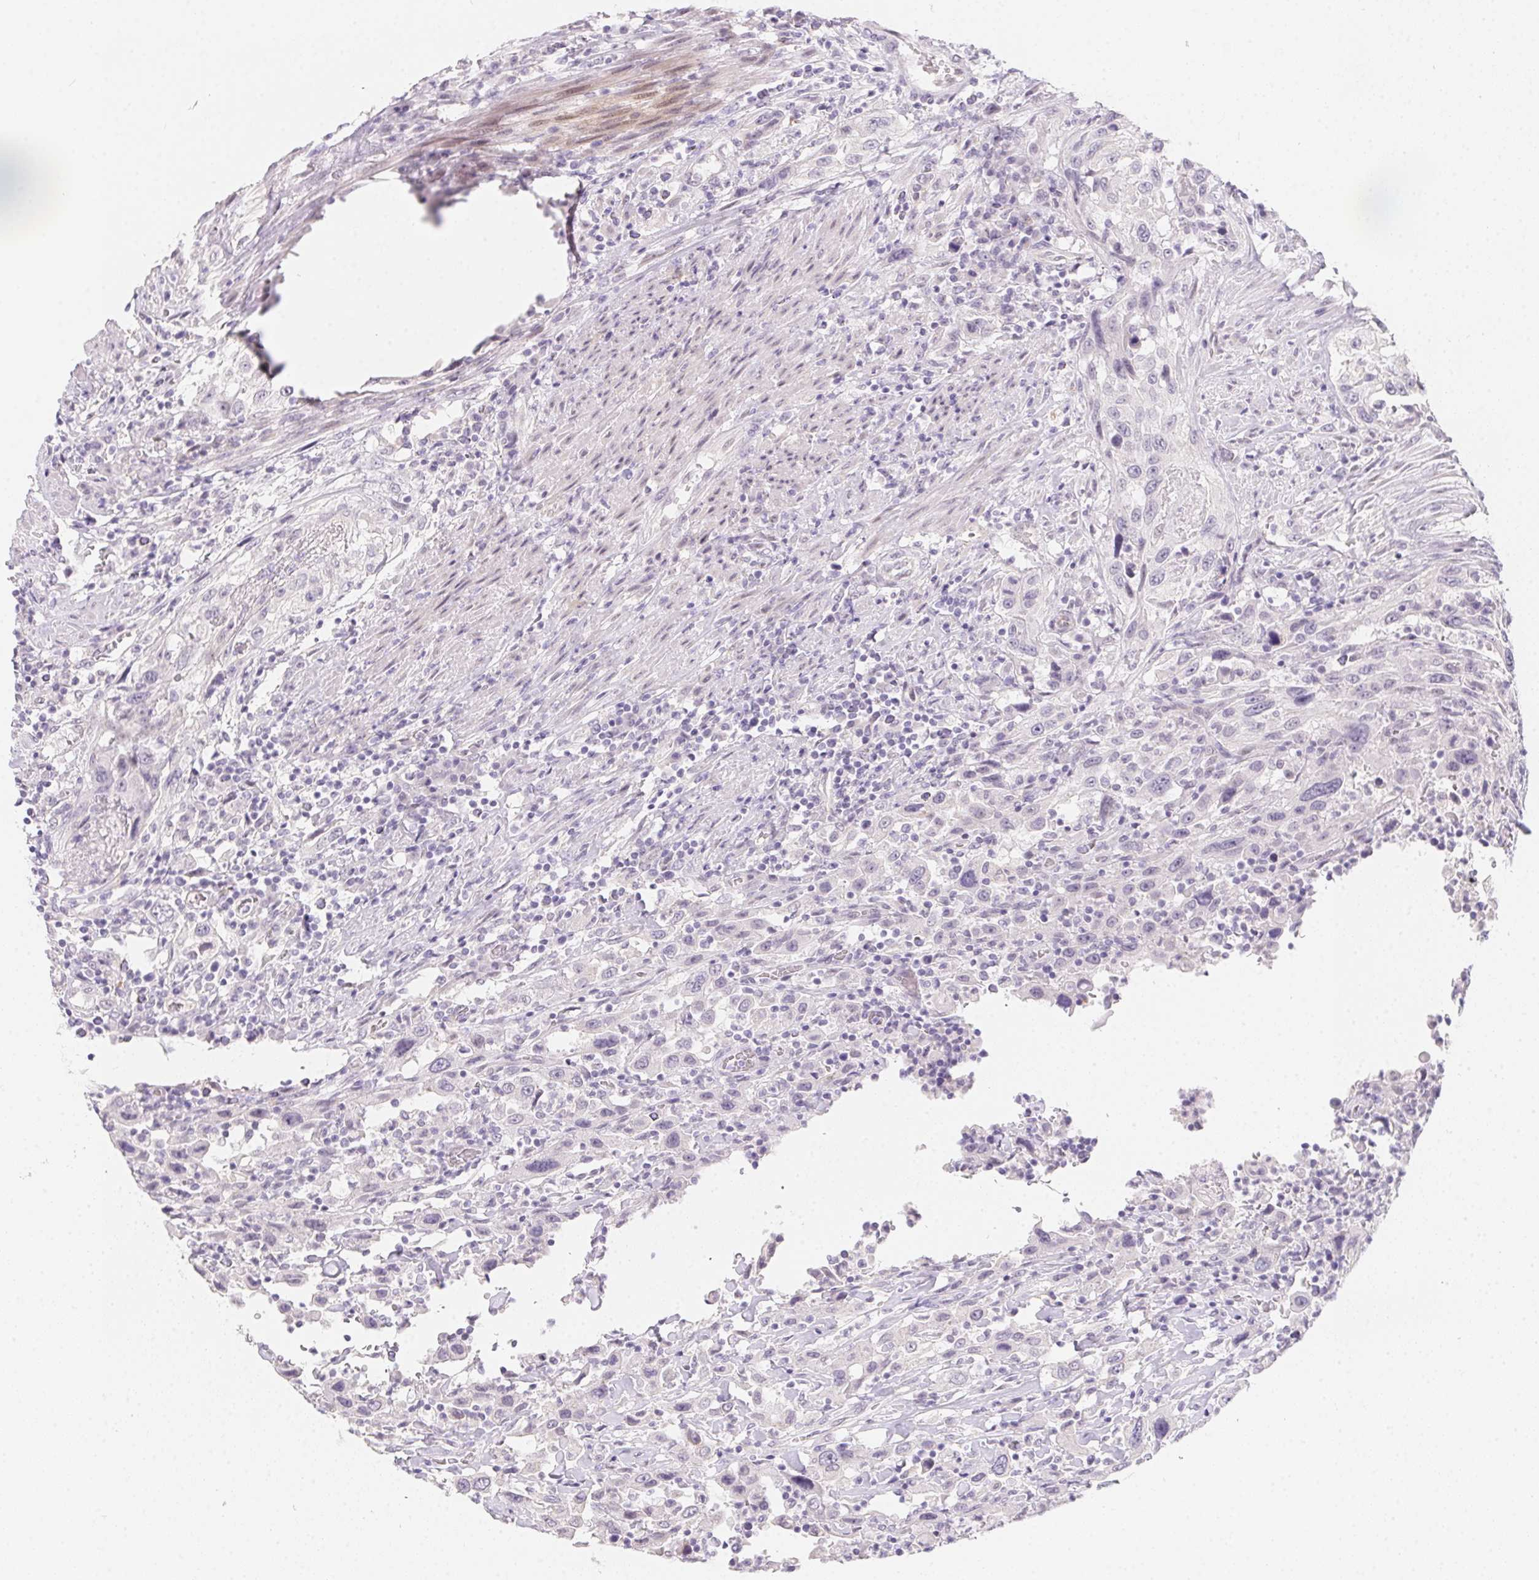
{"staining": {"intensity": "negative", "quantity": "none", "location": "none"}, "tissue": "urothelial cancer", "cell_type": "Tumor cells", "image_type": "cancer", "snomed": [{"axis": "morphology", "description": "Urothelial carcinoma, High grade"}, {"axis": "topography", "description": "Urinary bladder"}], "caption": "Immunohistochemistry photomicrograph of urothelial cancer stained for a protein (brown), which shows no positivity in tumor cells.", "gene": "MORC1", "patient": {"sex": "male", "age": 61}}